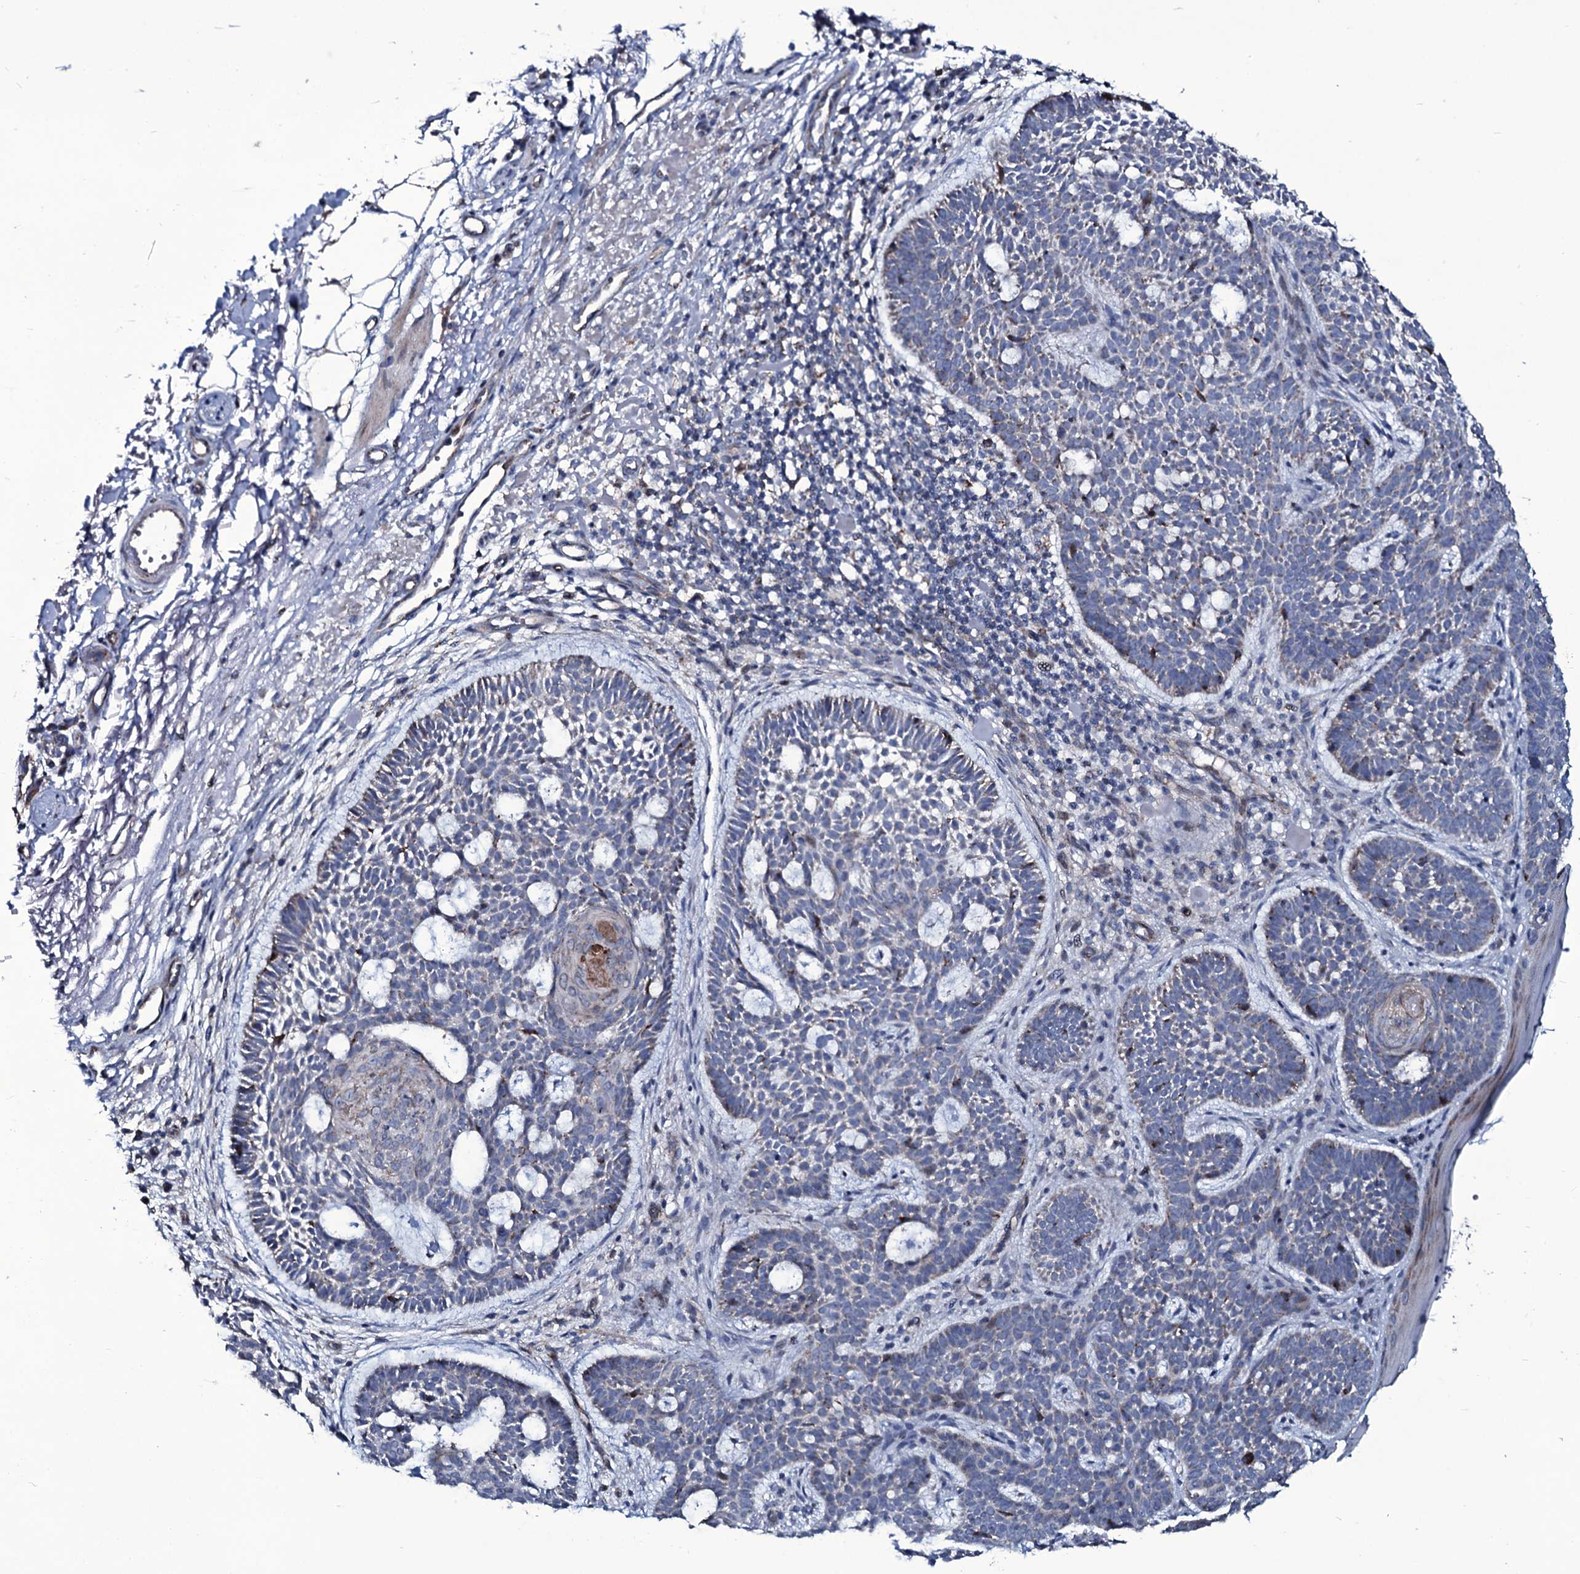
{"staining": {"intensity": "negative", "quantity": "none", "location": "none"}, "tissue": "skin cancer", "cell_type": "Tumor cells", "image_type": "cancer", "snomed": [{"axis": "morphology", "description": "Basal cell carcinoma"}, {"axis": "topography", "description": "Skin"}], "caption": "Immunohistochemistry (IHC) image of human skin basal cell carcinoma stained for a protein (brown), which reveals no staining in tumor cells.", "gene": "WIPF3", "patient": {"sex": "male", "age": 85}}